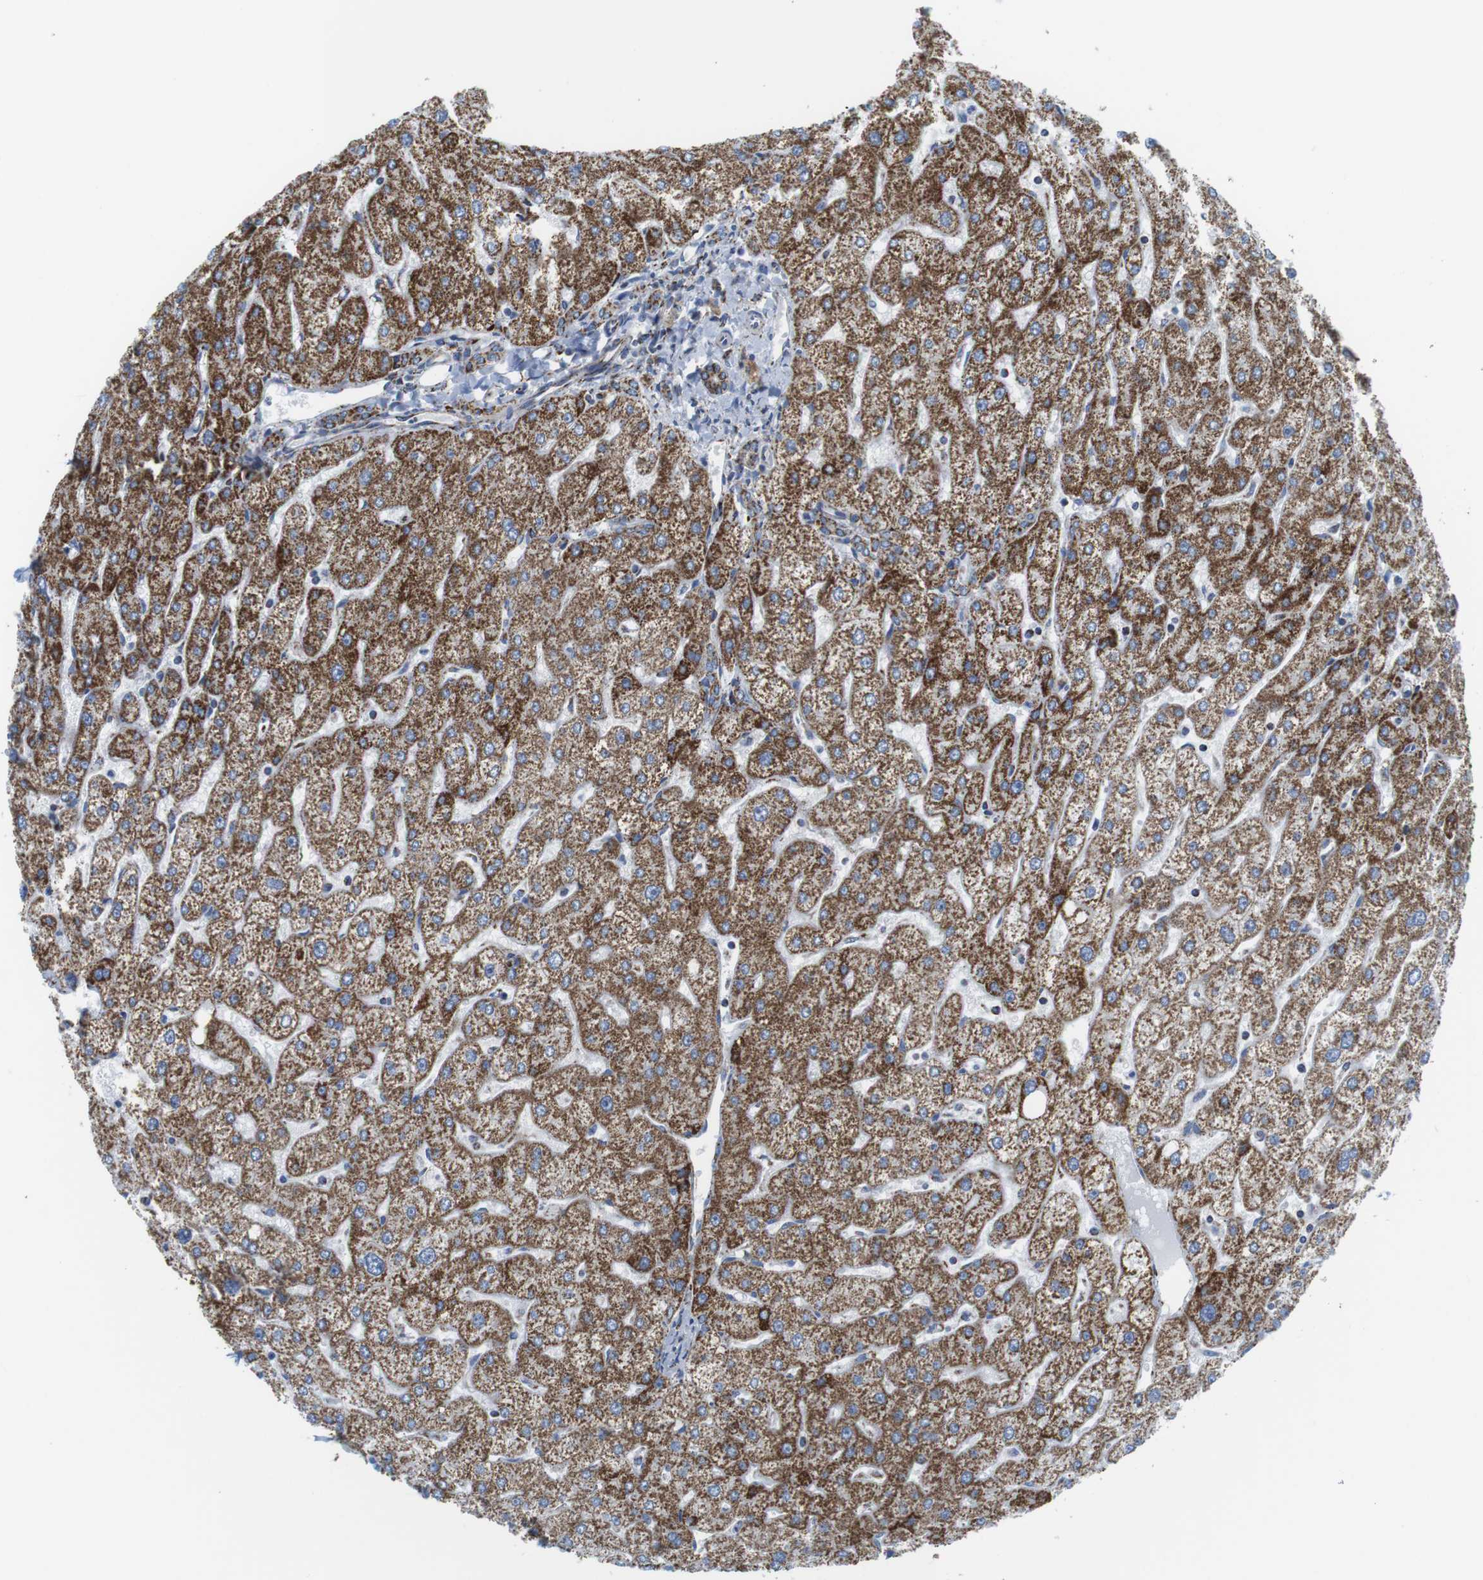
{"staining": {"intensity": "strong", "quantity": ">75%", "location": "cytoplasmic/membranous"}, "tissue": "liver", "cell_type": "Cholangiocytes", "image_type": "normal", "snomed": [{"axis": "morphology", "description": "Normal tissue, NOS"}, {"axis": "topography", "description": "Liver"}], "caption": "A photomicrograph of human liver stained for a protein reveals strong cytoplasmic/membranous brown staining in cholangiocytes.", "gene": "ATP5PO", "patient": {"sex": "male", "age": 67}}